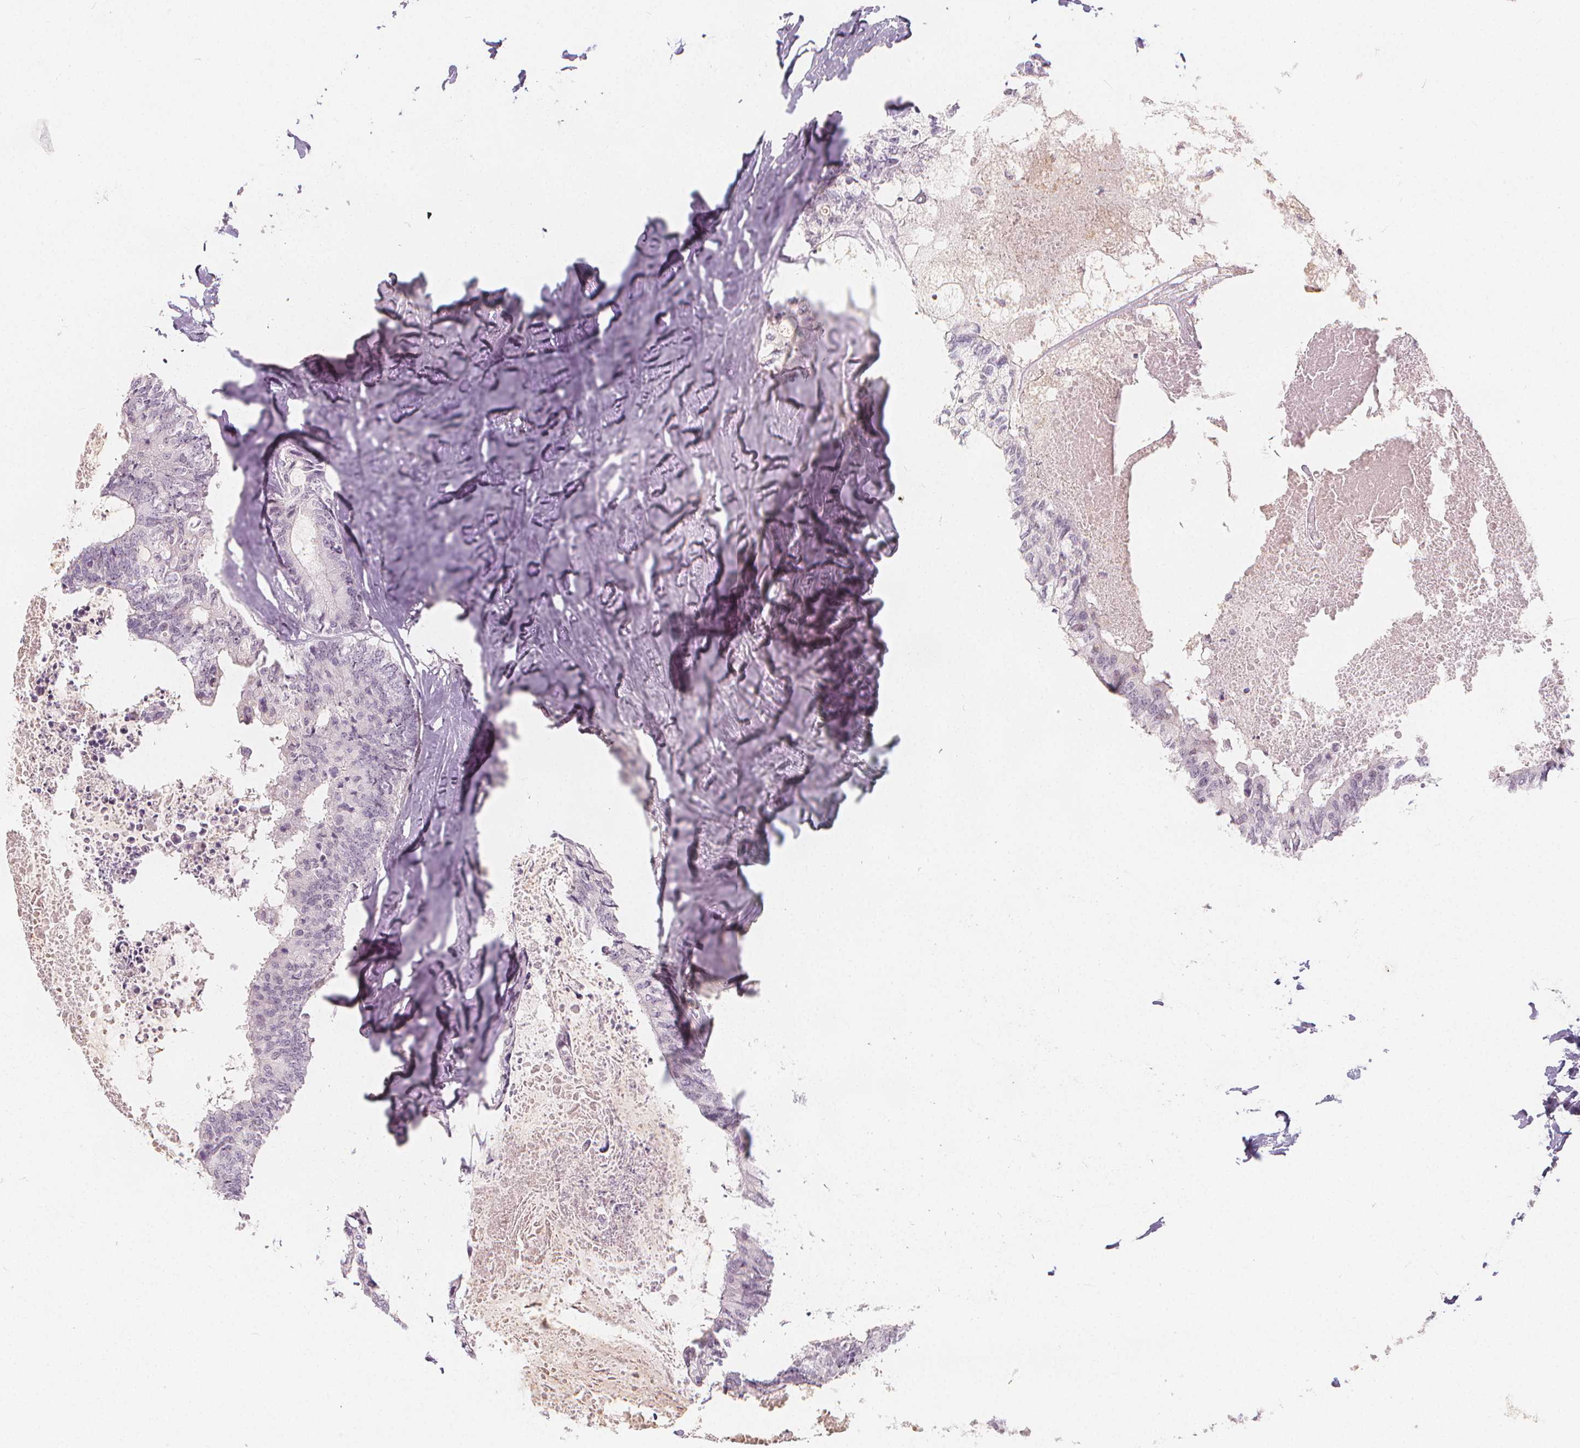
{"staining": {"intensity": "negative", "quantity": "none", "location": "none"}, "tissue": "colorectal cancer", "cell_type": "Tumor cells", "image_type": "cancer", "snomed": [{"axis": "morphology", "description": "Adenocarcinoma, NOS"}, {"axis": "topography", "description": "Colon"}, {"axis": "topography", "description": "Rectum"}], "caption": "High magnification brightfield microscopy of colorectal adenocarcinoma stained with DAB (brown) and counterstained with hematoxylin (blue): tumor cells show no significant positivity.", "gene": "DRC3", "patient": {"sex": "male", "age": 57}}